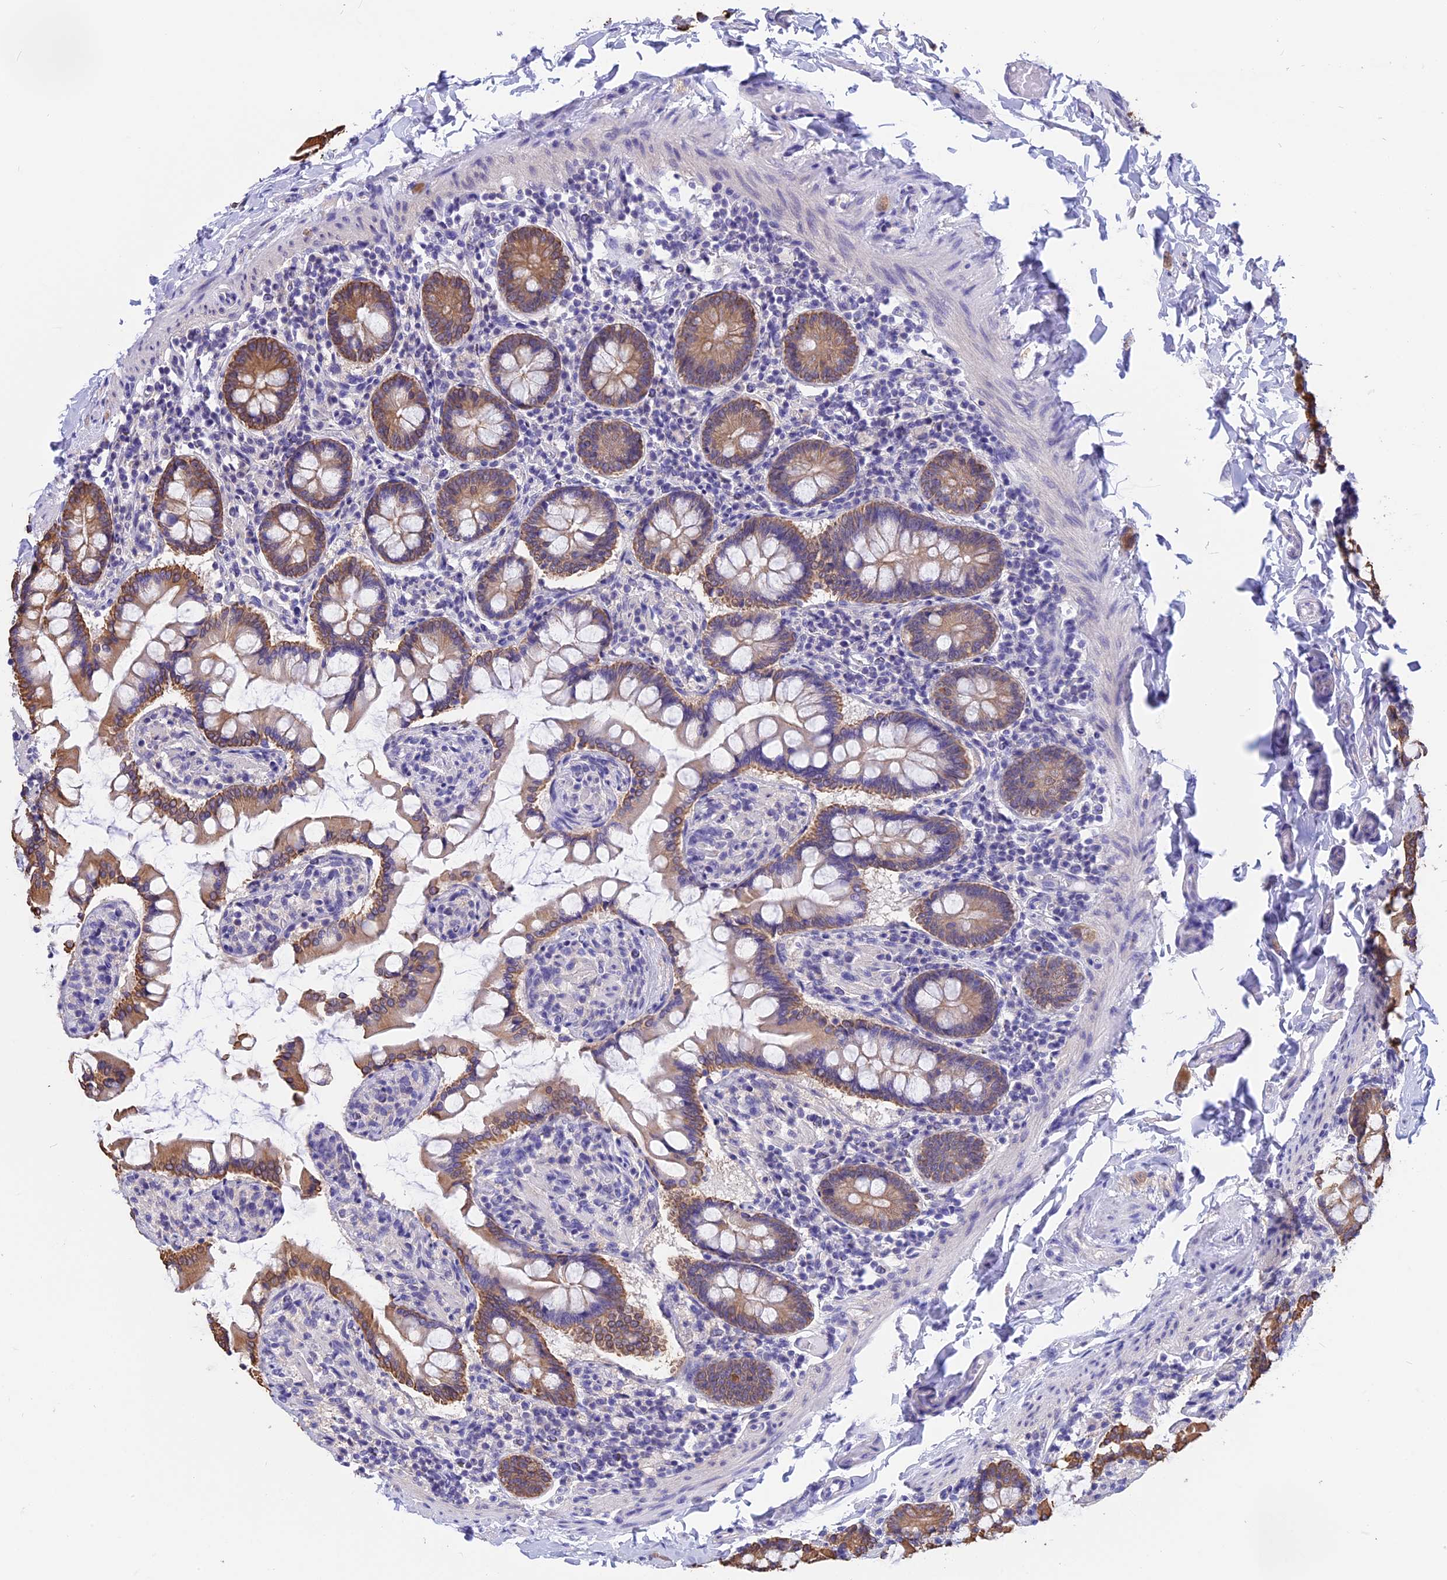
{"staining": {"intensity": "moderate", "quantity": ">75%", "location": "cytoplasmic/membranous"}, "tissue": "small intestine", "cell_type": "Glandular cells", "image_type": "normal", "snomed": [{"axis": "morphology", "description": "Normal tissue, NOS"}, {"axis": "topography", "description": "Small intestine"}], "caption": "Immunohistochemistry staining of unremarkable small intestine, which shows medium levels of moderate cytoplasmic/membranous positivity in approximately >75% of glandular cells indicating moderate cytoplasmic/membranous protein expression. The staining was performed using DAB (3,3'-diaminobenzidine) (brown) for protein detection and nuclei were counterstained in hematoxylin (blue).", "gene": "STUB1", "patient": {"sex": "male", "age": 41}}